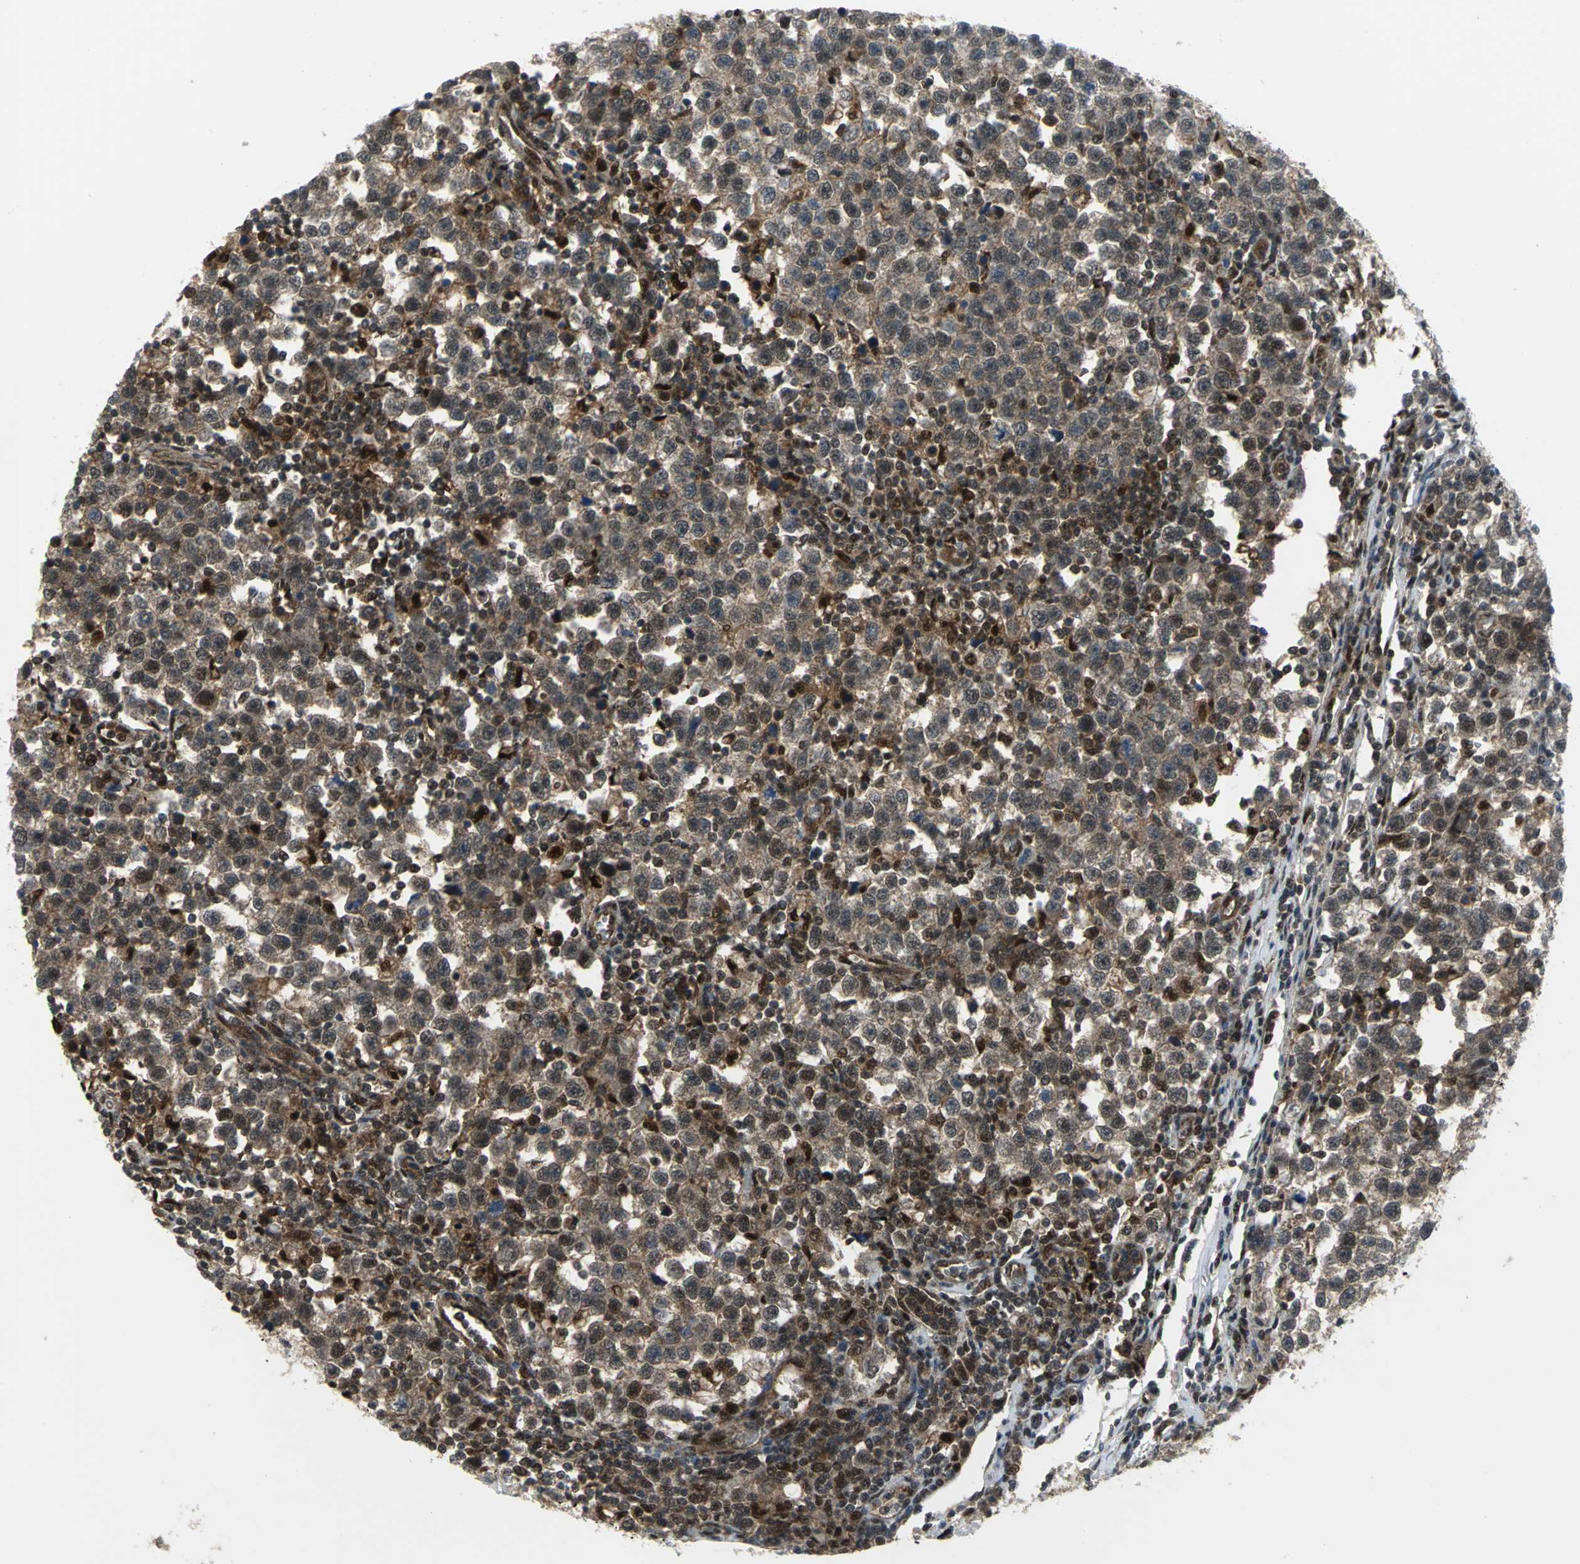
{"staining": {"intensity": "moderate", "quantity": "25%-75%", "location": "cytoplasmic/membranous"}, "tissue": "testis cancer", "cell_type": "Tumor cells", "image_type": "cancer", "snomed": [{"axis": "morphology", "description": "Seminoma, NOS"}, {"axis": "topography", "description": "Testis"}], "caption": "Immunohistochemical staining of human testis seminoma displays medium levels of moderate cytoplasmic/membranous protein staining in about 25%-75% of tumor cells. The staining was performed using DAB, with brown indicating positive protein expression. Nuclei are stained blue with hematoxylin.", "gene": "PSMA4", "patient": {"sex": "male", "age": 43}}